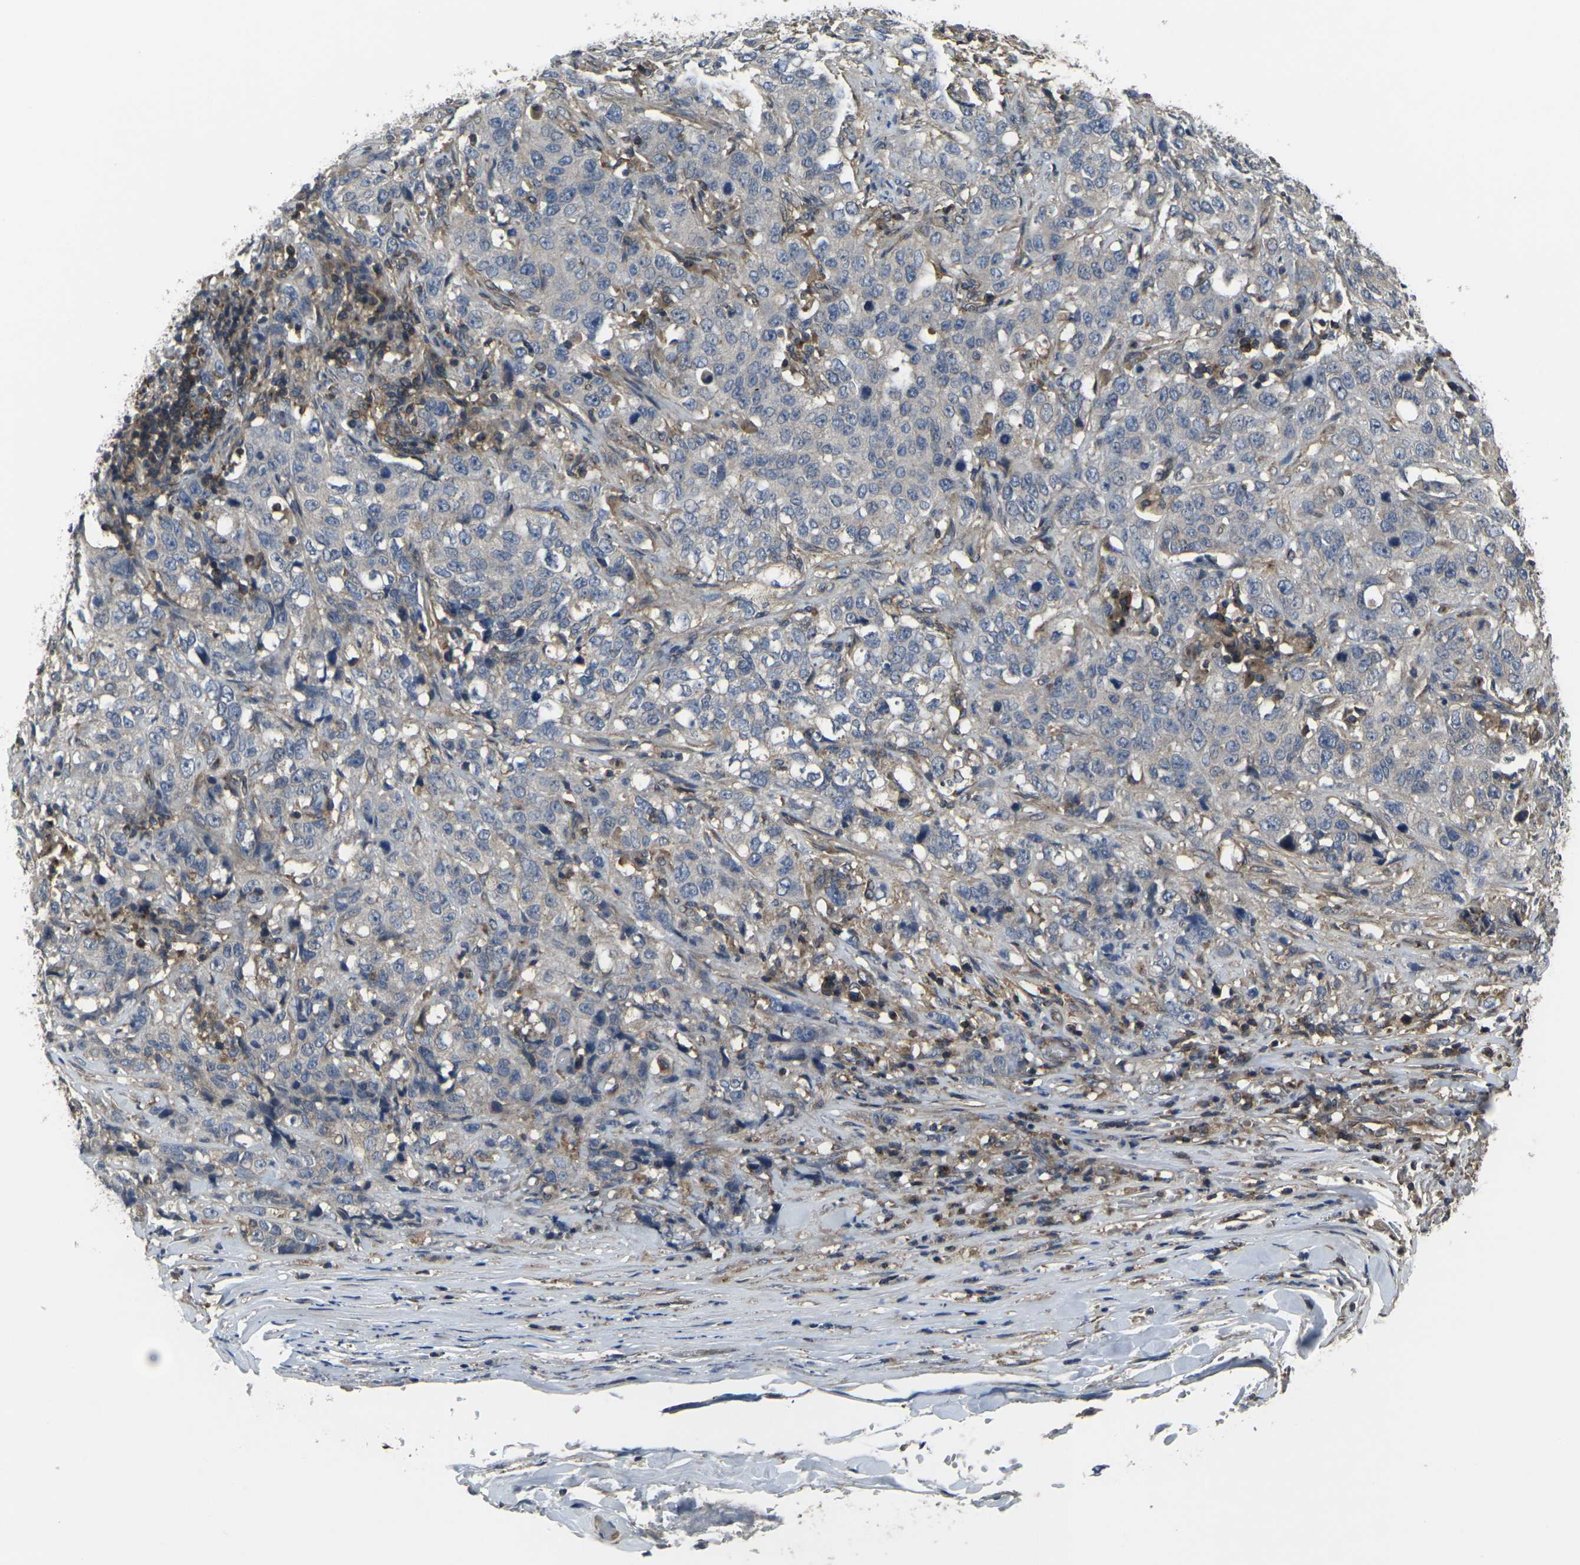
{"staining": {"intensity": "negative", "quantity": "none", "location": "none"}, "tissue": "stomach cancer", "cell_type": "Tumor cells", "image_type": "cancer", "snomed": [{"axis": "morphology", "description": "Adenocarcinoma, NOS"}, {"axis": "topography", "description": "Stomach"}], "caption": "An immunohistochemistry (IHC) micrograph of adenocarcinoma (stomach) is shown. There is no staining in tumor cells of adenocarcinoma (stomach).", "gene": "PRKACB", "patient": {"sex": "male", "age": 48}}